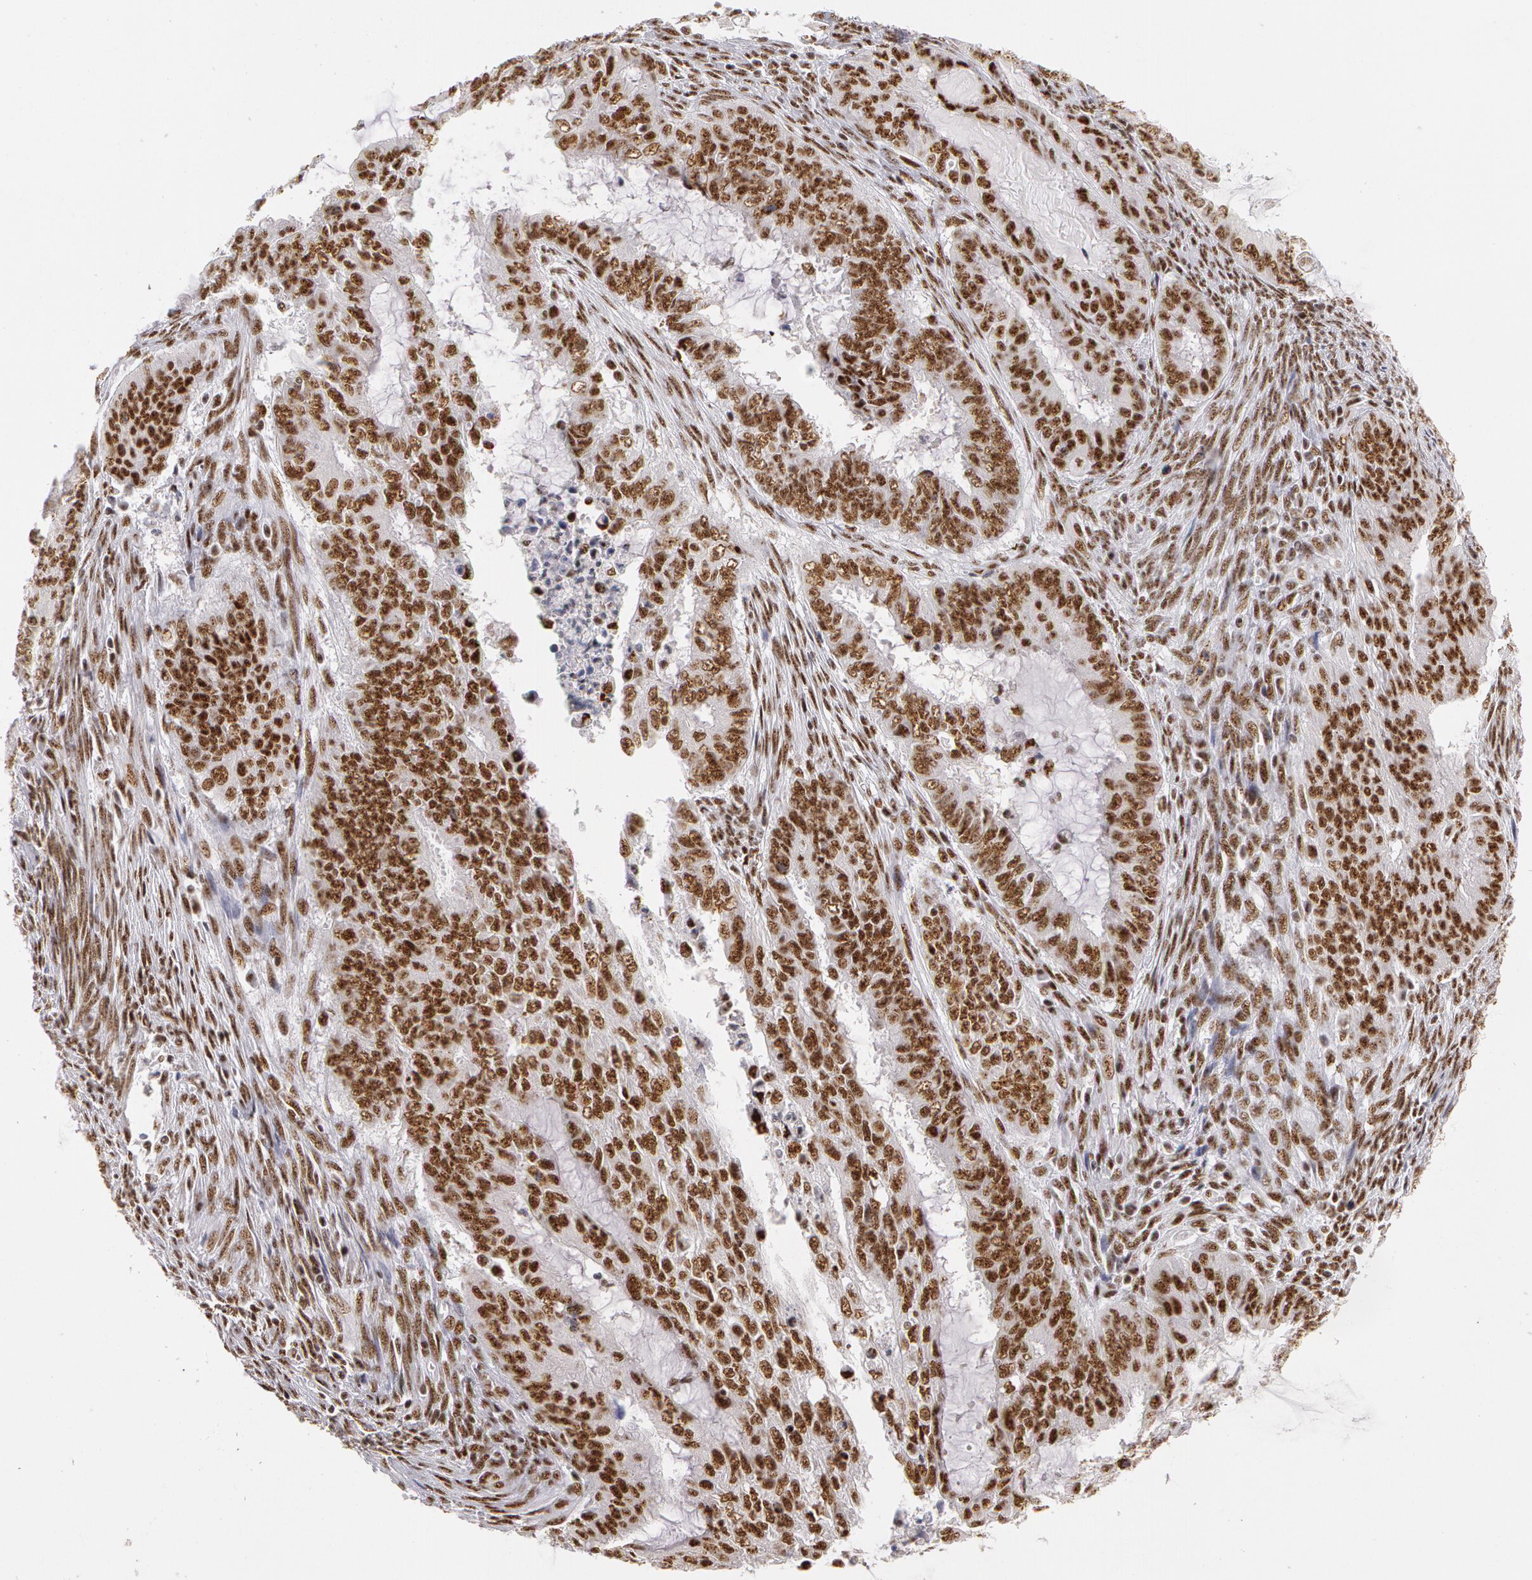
{"staining": {"intensity": "strong", "quantity": ">75%", "location": "nuclear"}, "tissue": "endometrial cancer", "cell_type": "Tumor cells", "image_type": "cancer", "snomed": [{"axis": "morphology", "description": "Adenocarcinoma, NOS"}, {"axis": "topography", "description": "Endometrium"}], "caption": "Adenocarcinoma (endometrial) stained with DAB (3,3'-diaminobenzidine) immunohistochemistry exhibits high levels of strong nuclear positivity in approximately >75% of tumor cells.", "gene": "PNN", "patient": {"sex": "female", "age": 75}}